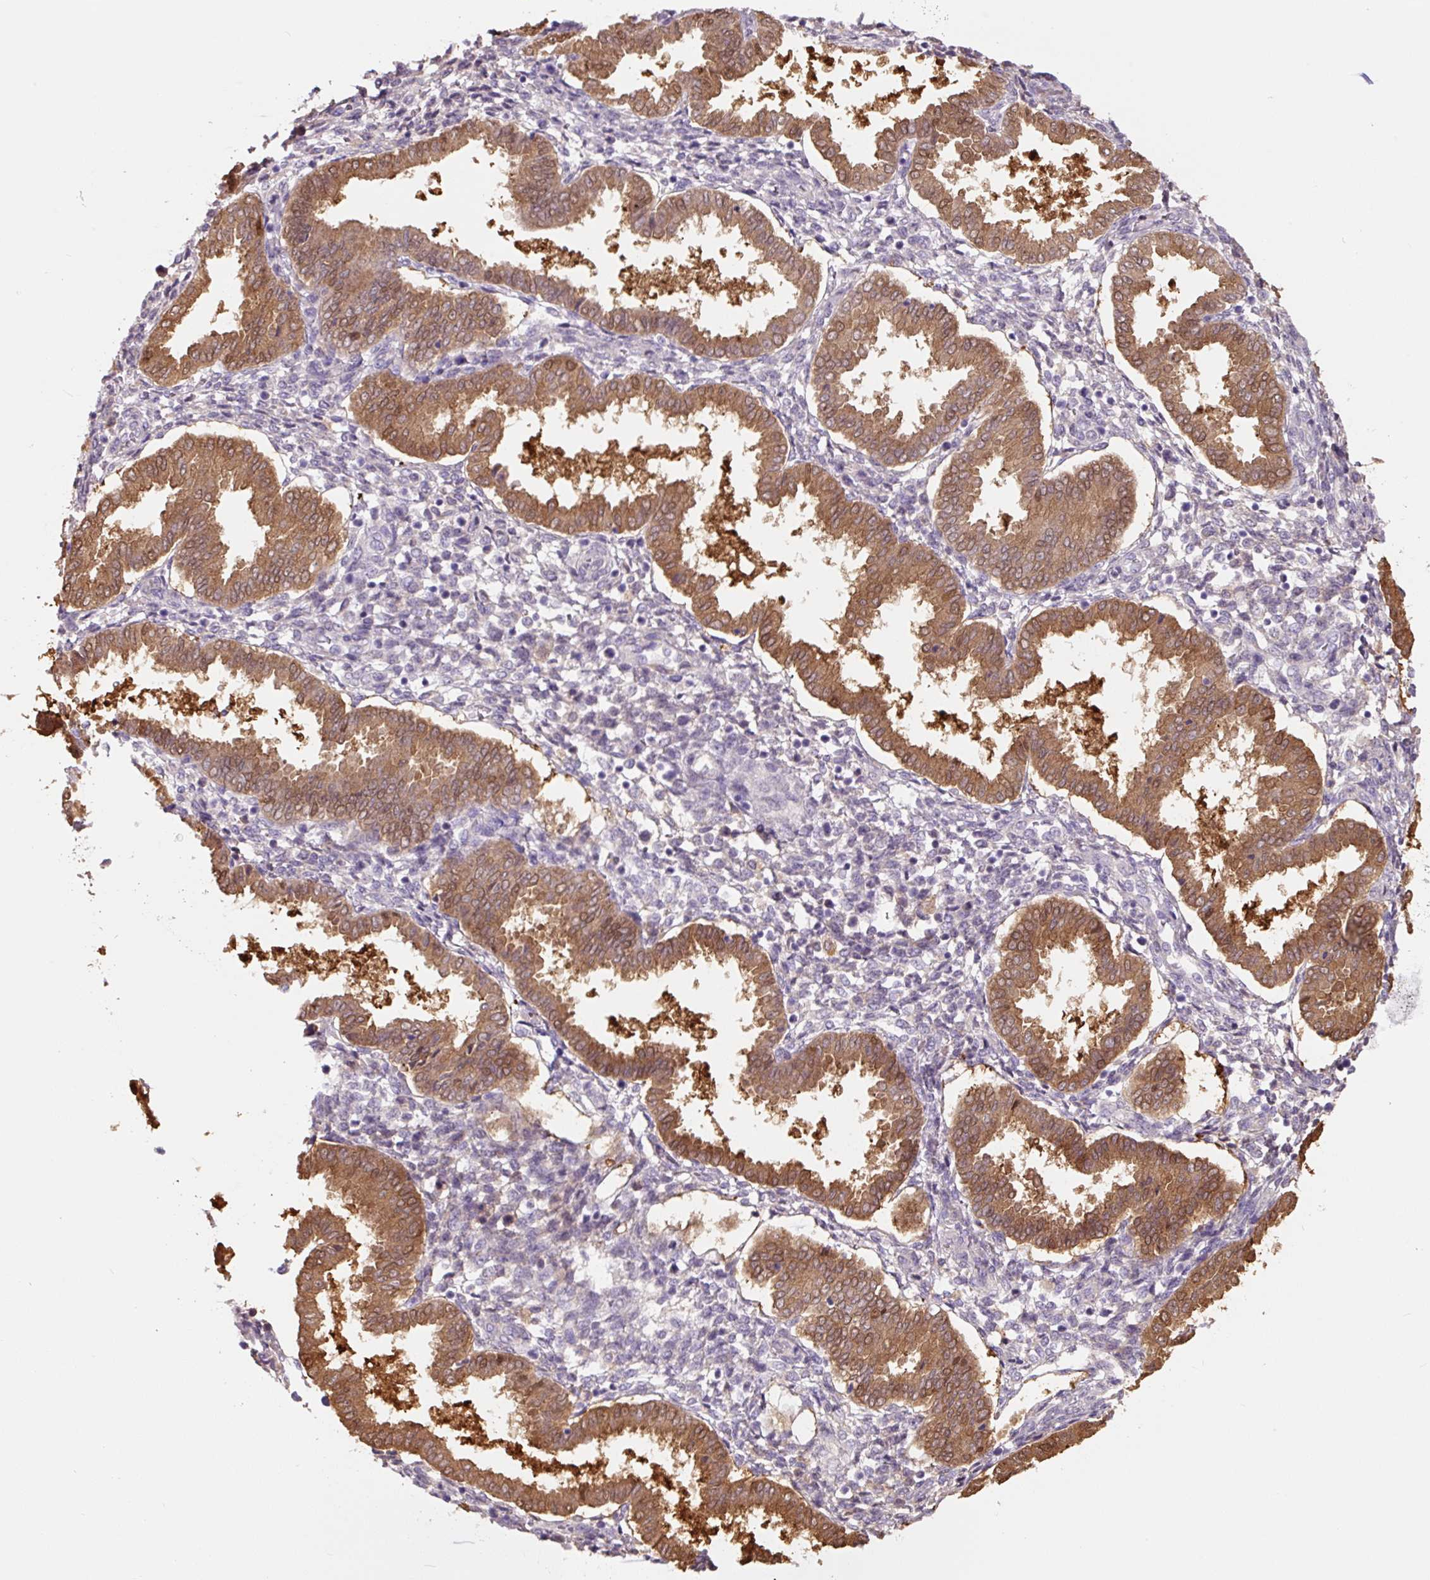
{"staining": {"intensity": "negative", "quantity": "none", "location": "none"}, "tissue": "endometrium", "cell_type": "Cells in endometrial stroma", "image_type": "normal", "snomed": [{"axis": "morphology", "description": "Normal tissue, NOS"}, {"axis": "topography", "description": "Endometrium"}], "caption": "Immunohistochemistry (IHC) of unremarkable endometrium displays no staining in cells in endometrial stroma. The staining is performed using DAB (3,3'-diaminobenzidine) brown chromogen with nuclei counter-stained in using hematoxylin.", "gene": "ASRGL1", "patient": {"sex": "female", "age": 24}}